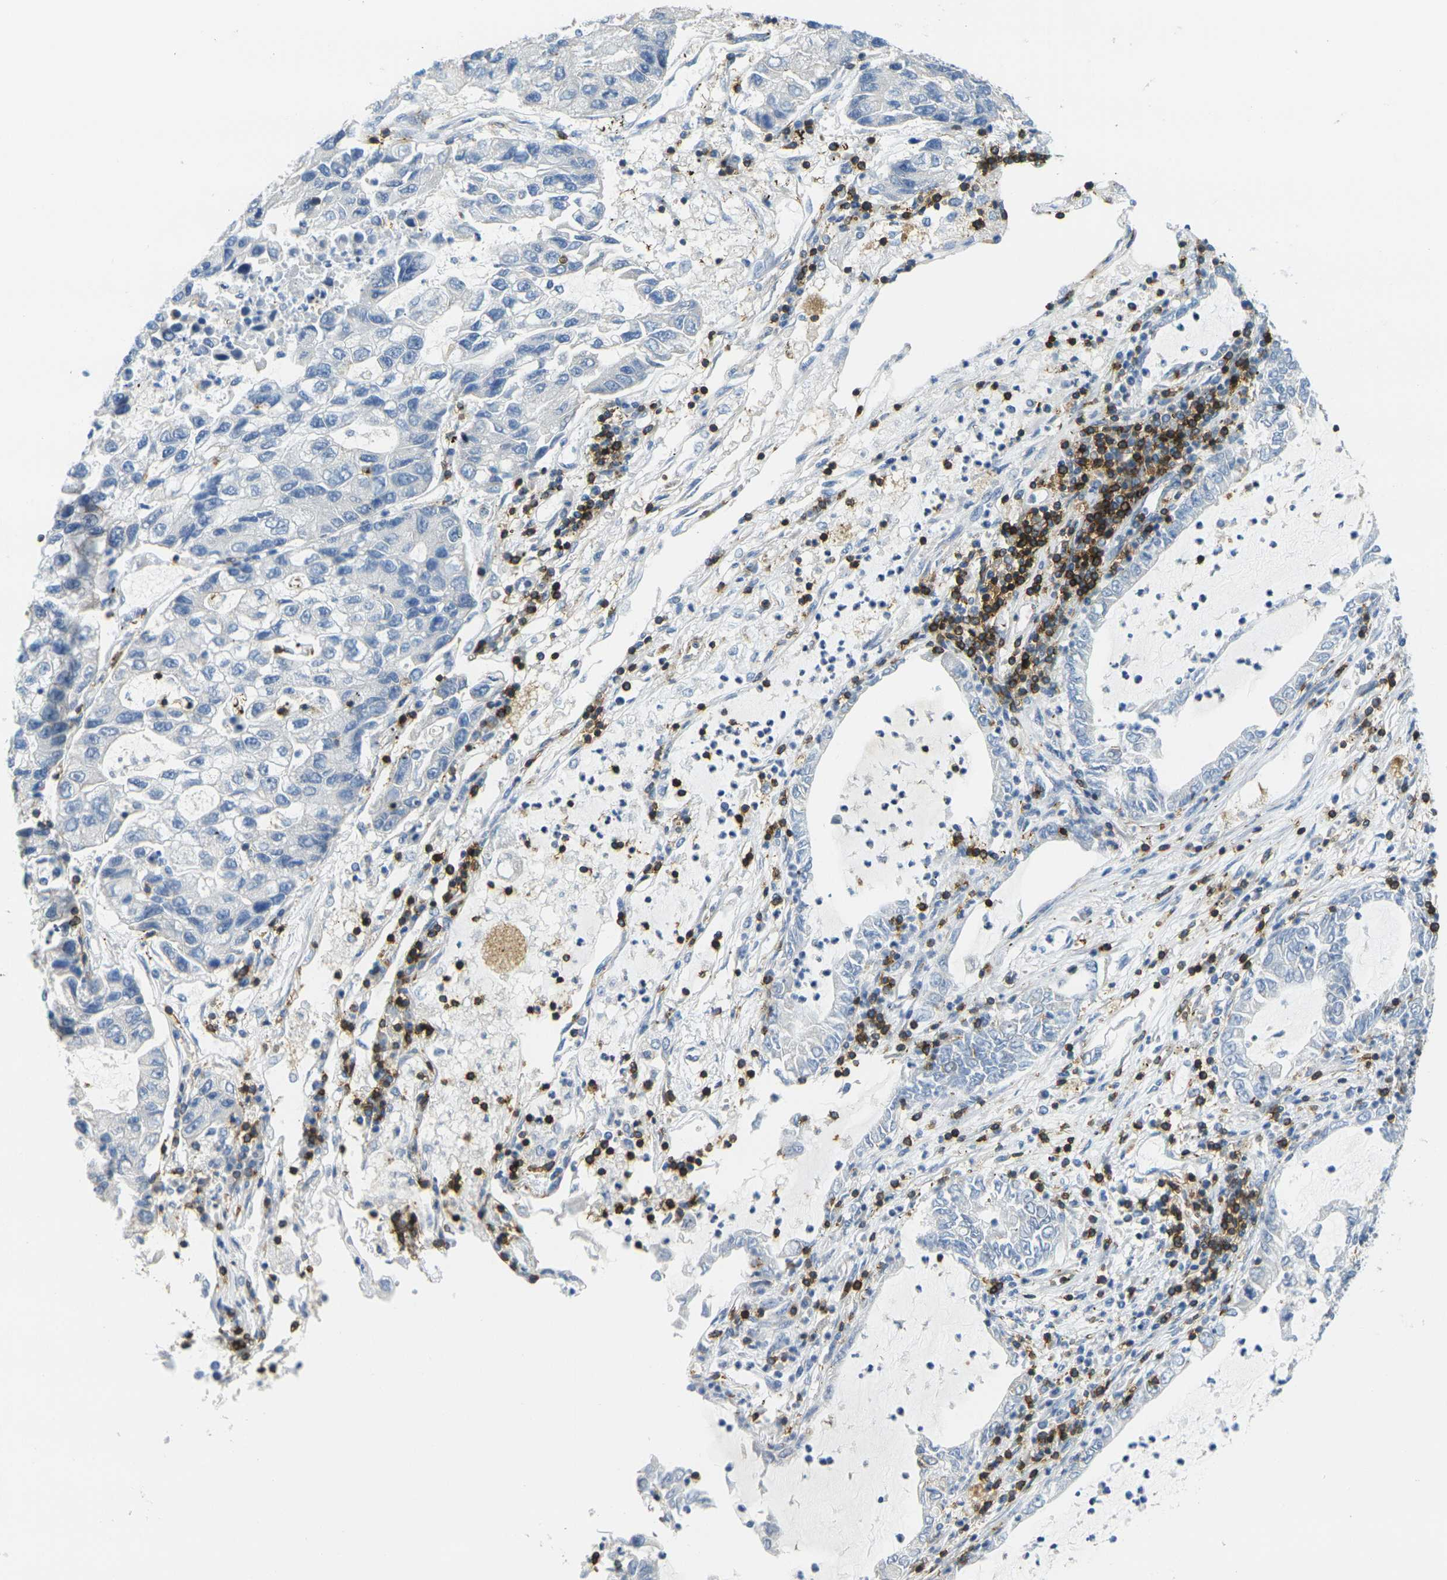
{"staining": {"intensity": "negative", "quantity": "none", "location": "none"}, "tissue": "lung cancer", "cell_type": "Tumor cells", "image_type": "cancer", "snomed": [{"axis": "morphology", "description": "Adenocarcinoma, NOS"}, {"axis": "topography", "description": "Lung"}], "caption": "A high-resolution micrograph shows immunohistochemistry (IHC) staining of lung cancer, which reveals no significant staining in tumor cells.", "gene": "CD3D", "patient": {"sex": "female", "age": 51}}